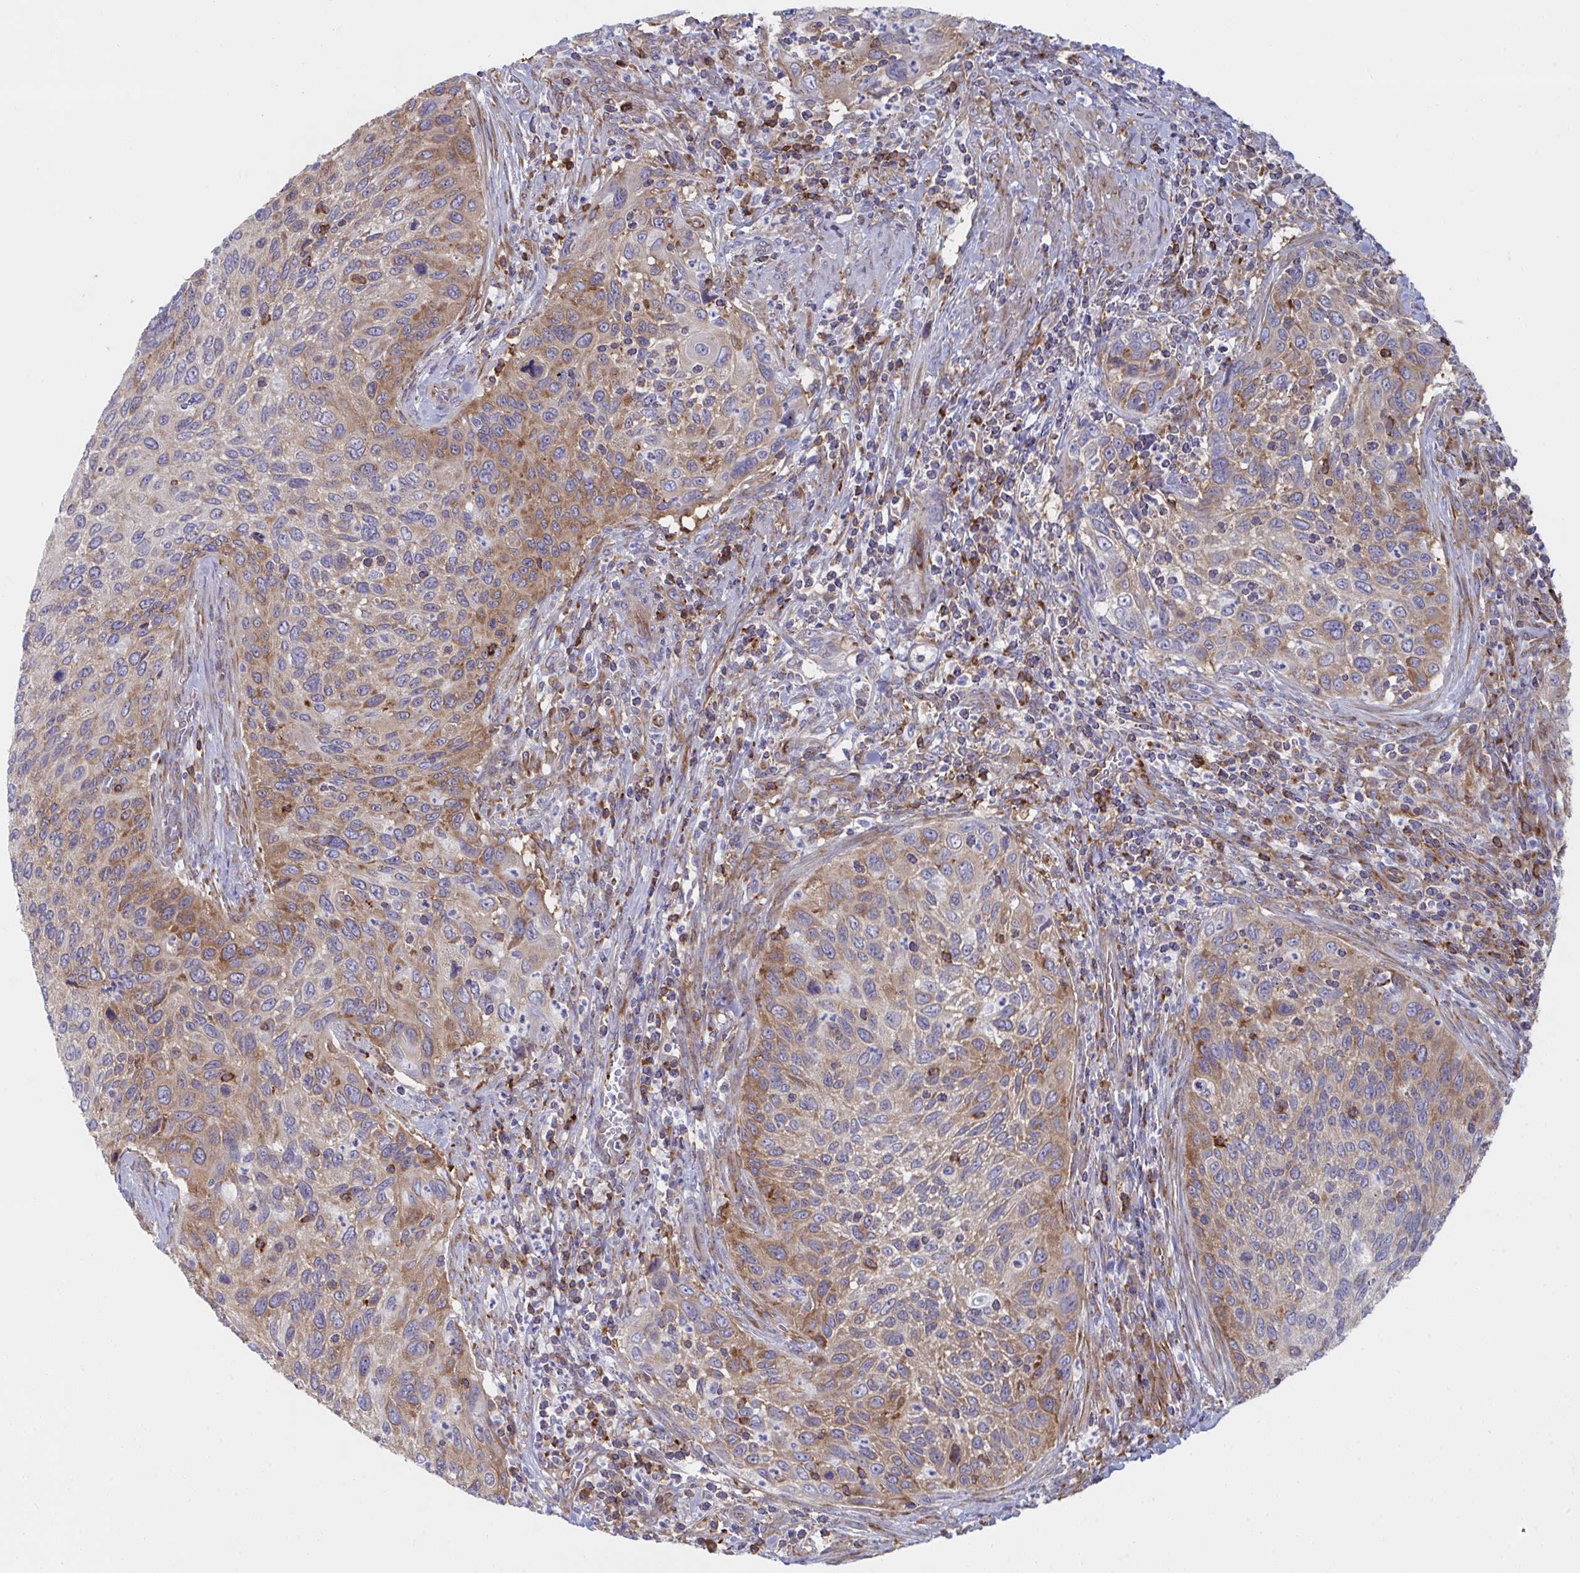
{"staining": {"intensity": "moderate", "quantity": "25%-75%", "location": "cytoplasmic/membranous"}, "tissue": "cervical cancer", "cell_type": "Tumor cells", "image_type": "cancer", "snomed": [{"axis": "morphology", "description": "Squamous cell carcinoma, NOS"}, {"axis": "topography", "description": "Cervix"}], "caption": "A brown stain shows moderate cytoplasmic/membranous positivity of a protein in squamous cell carcinoma (cervical) tumor cells.", "gene": "WNK1", "patient": {"sex": "female", "age": 70}}